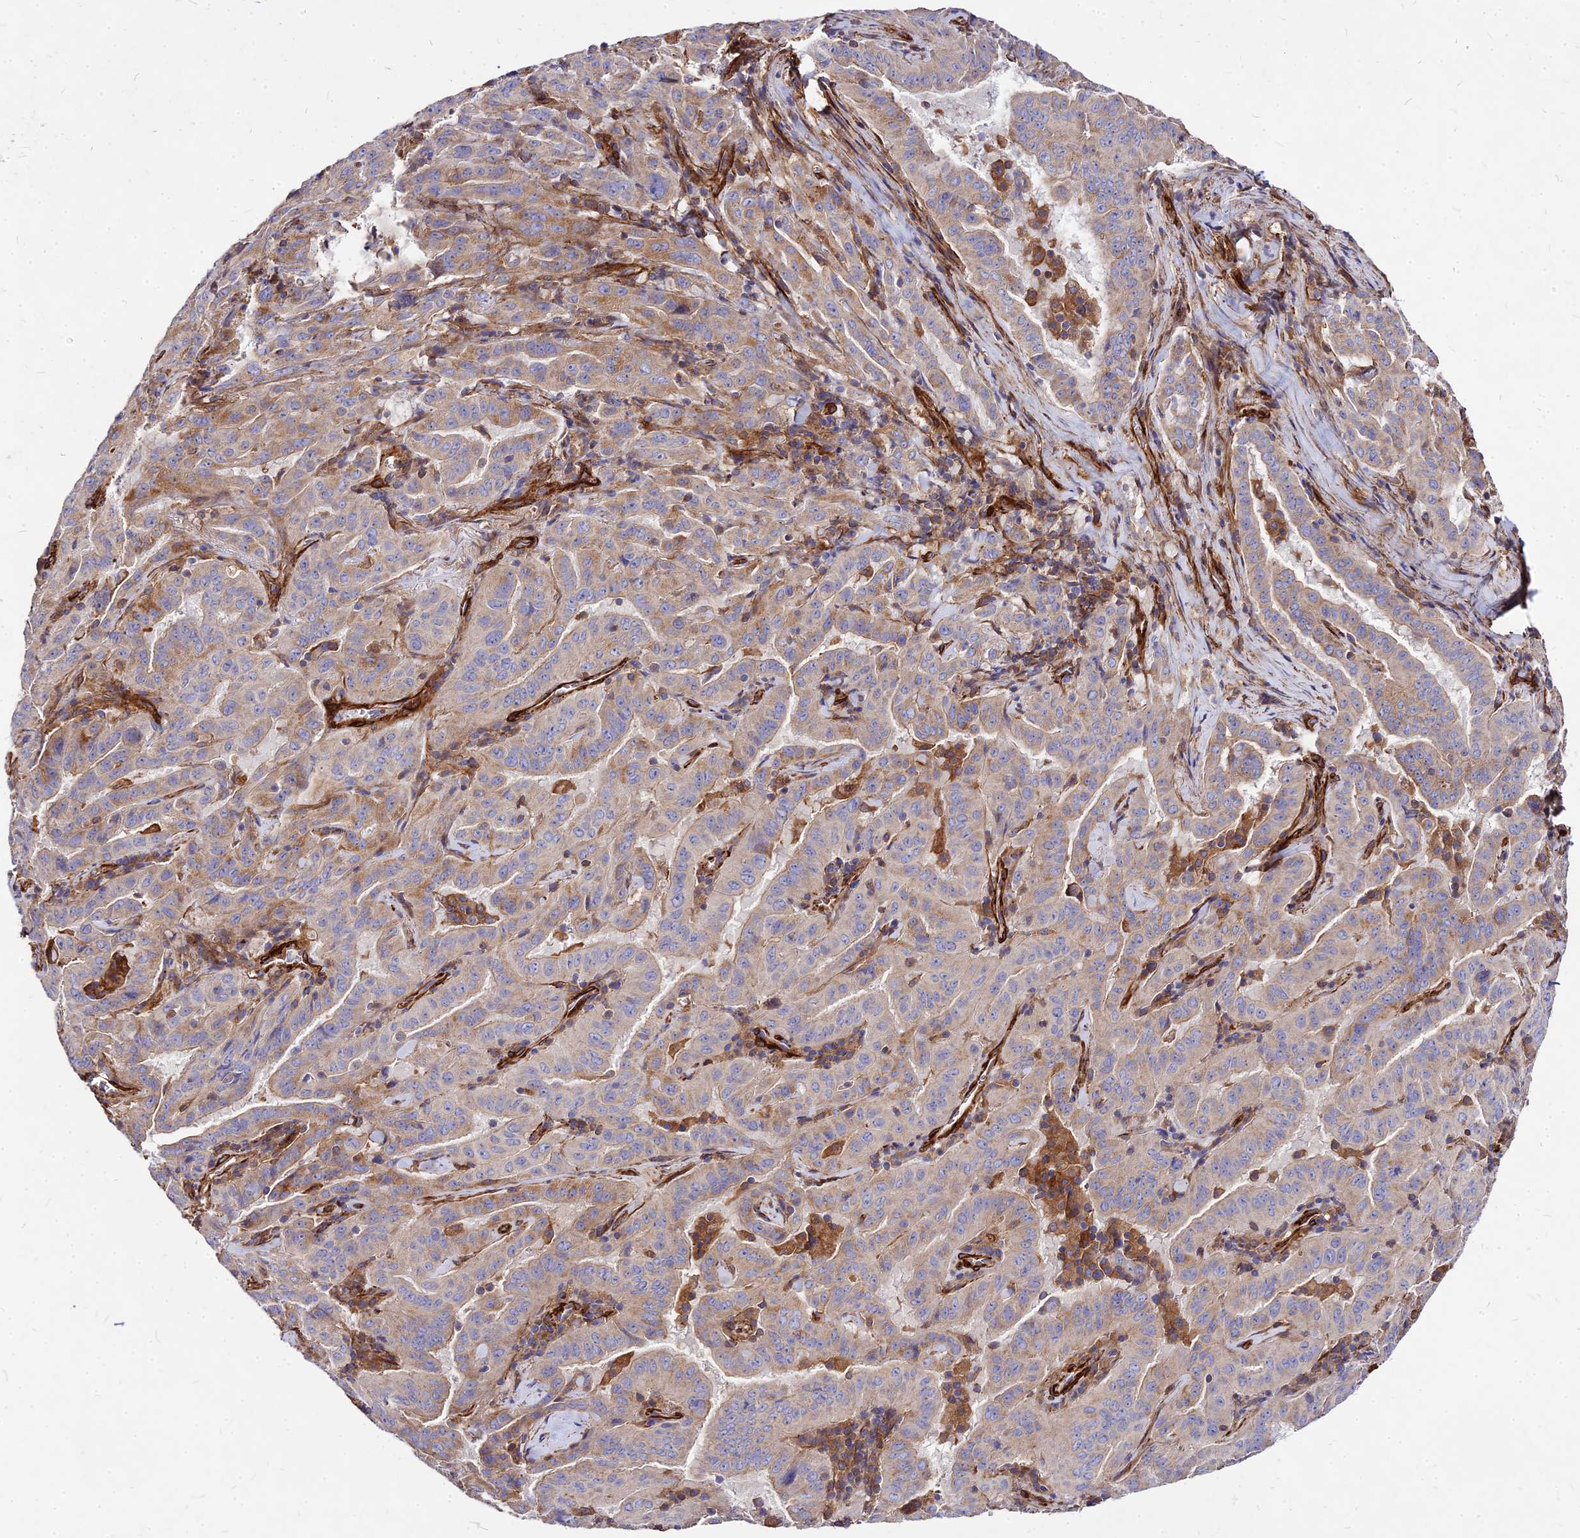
{"staining": {"intensity": "weak", "quantity": "<25%", "location": "cytoplasmic/membranous"}, "tissue": "pancreatic cancer", "cell_type": "Tumor cells", "image_type": "cancer", "snomed": [{"axis": "morphology", "description": "Adenocarcinoma, NOS"}, {"axis": "topography", "description": "Pancreas"}], "caption": "Immunohistochemical staining of adenocarcinoma (pancreatic) demonstrates no significant expression in tumor cells.", "gene": "EFCC1", "patient": {"sex": "male", "age": 63}}